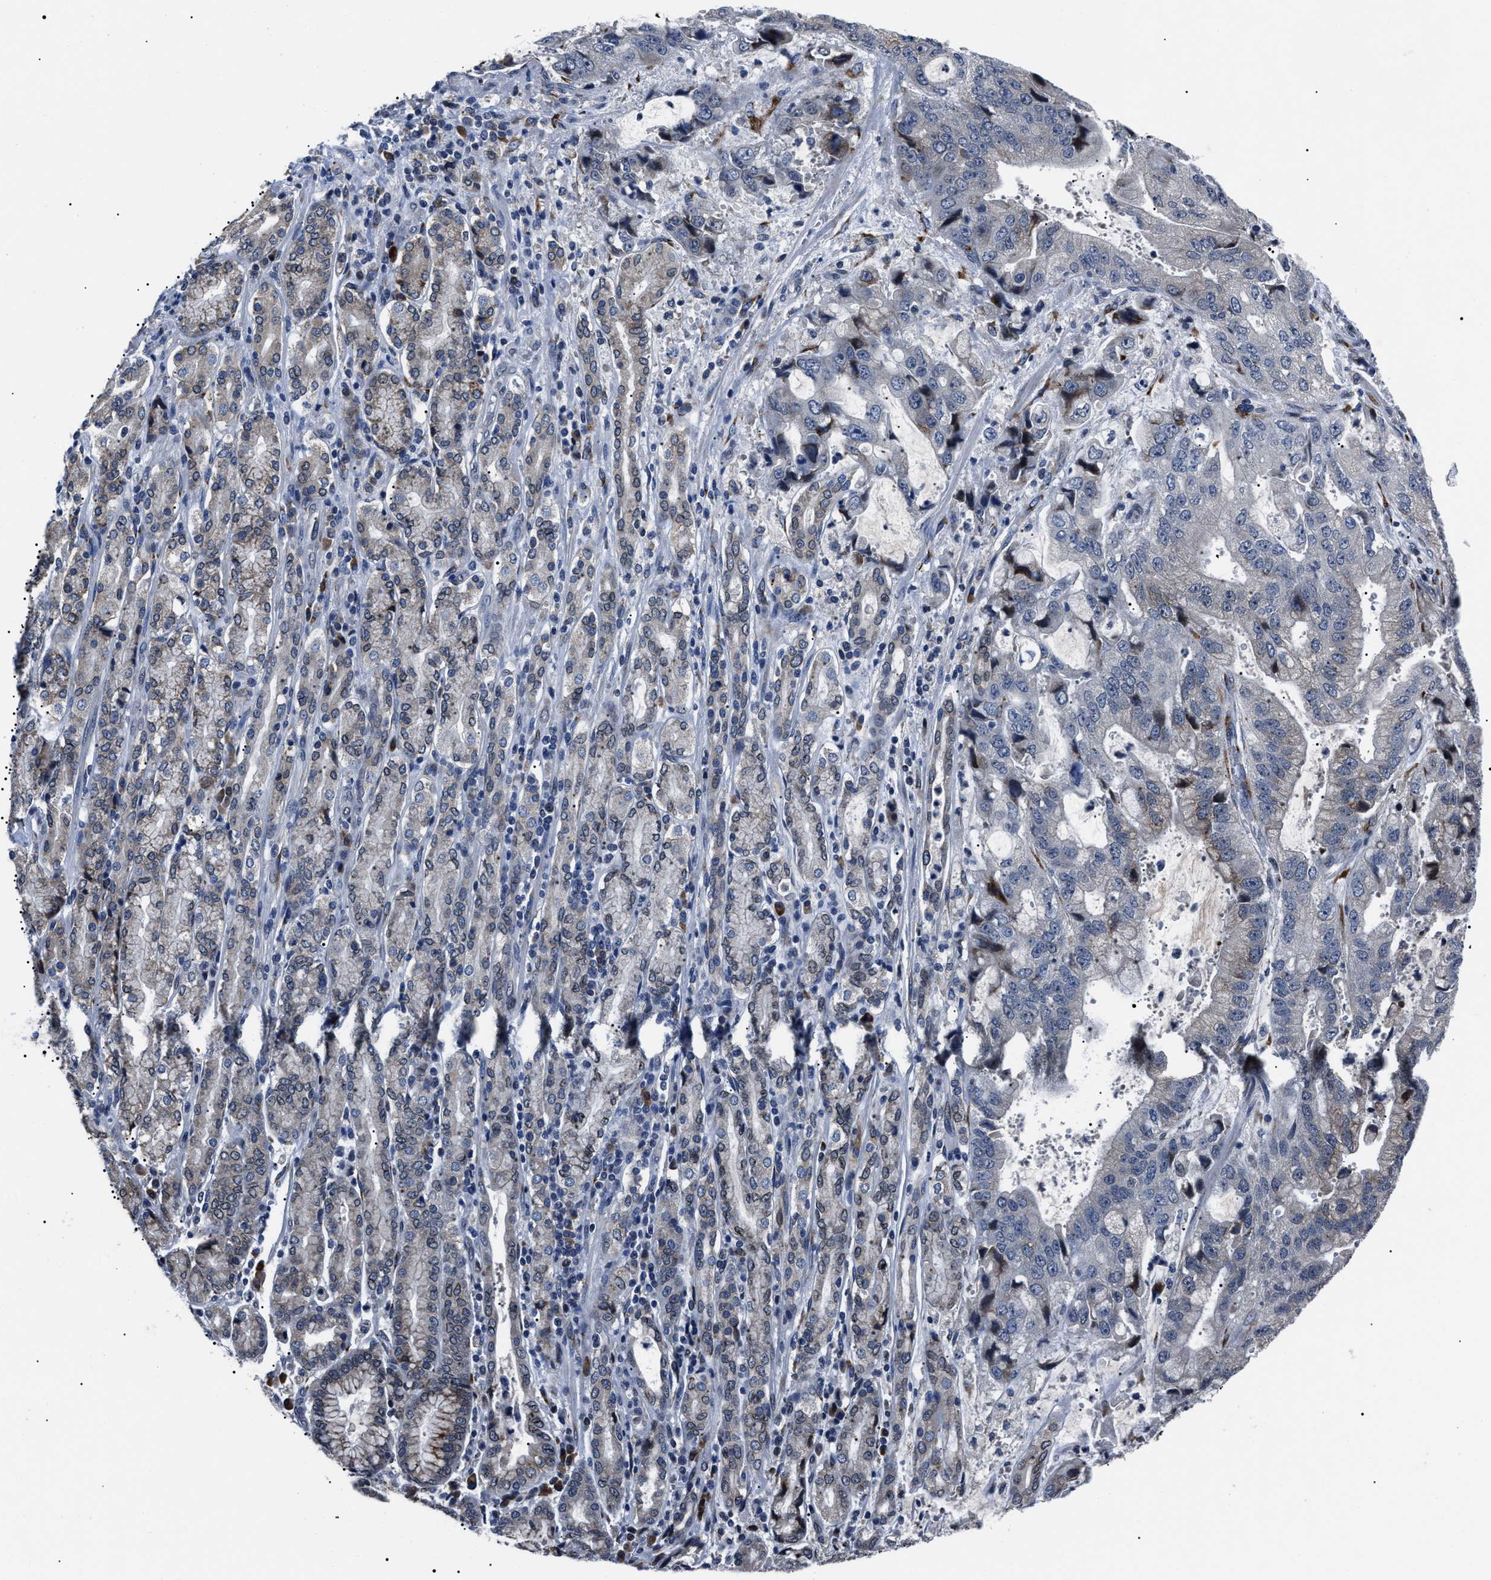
{"staining": {"intensity": "negative", "quantity": "none", "location": "none"}, "tissue": "stomach cancer", "cell_type": "Tumor cells", "image_type": "cancer", "snomed": [{"axis": "morphology", "description": "Normal tissue, NOS"}, {"axis": "morphology", "description": "Adenocarcinoma, NOS"}, {"axis": "topography", "description": "Stomach"}], "caption": "DAB immunohistochemical staining of human stomach cancer shows no significant expression in tumor cells. (DAB (3,3'-diaminobenzidine) IHC with hematoxylin counter stain).", "gene": "LRRC14", "patient": {"sex": "male", "age": 62}}